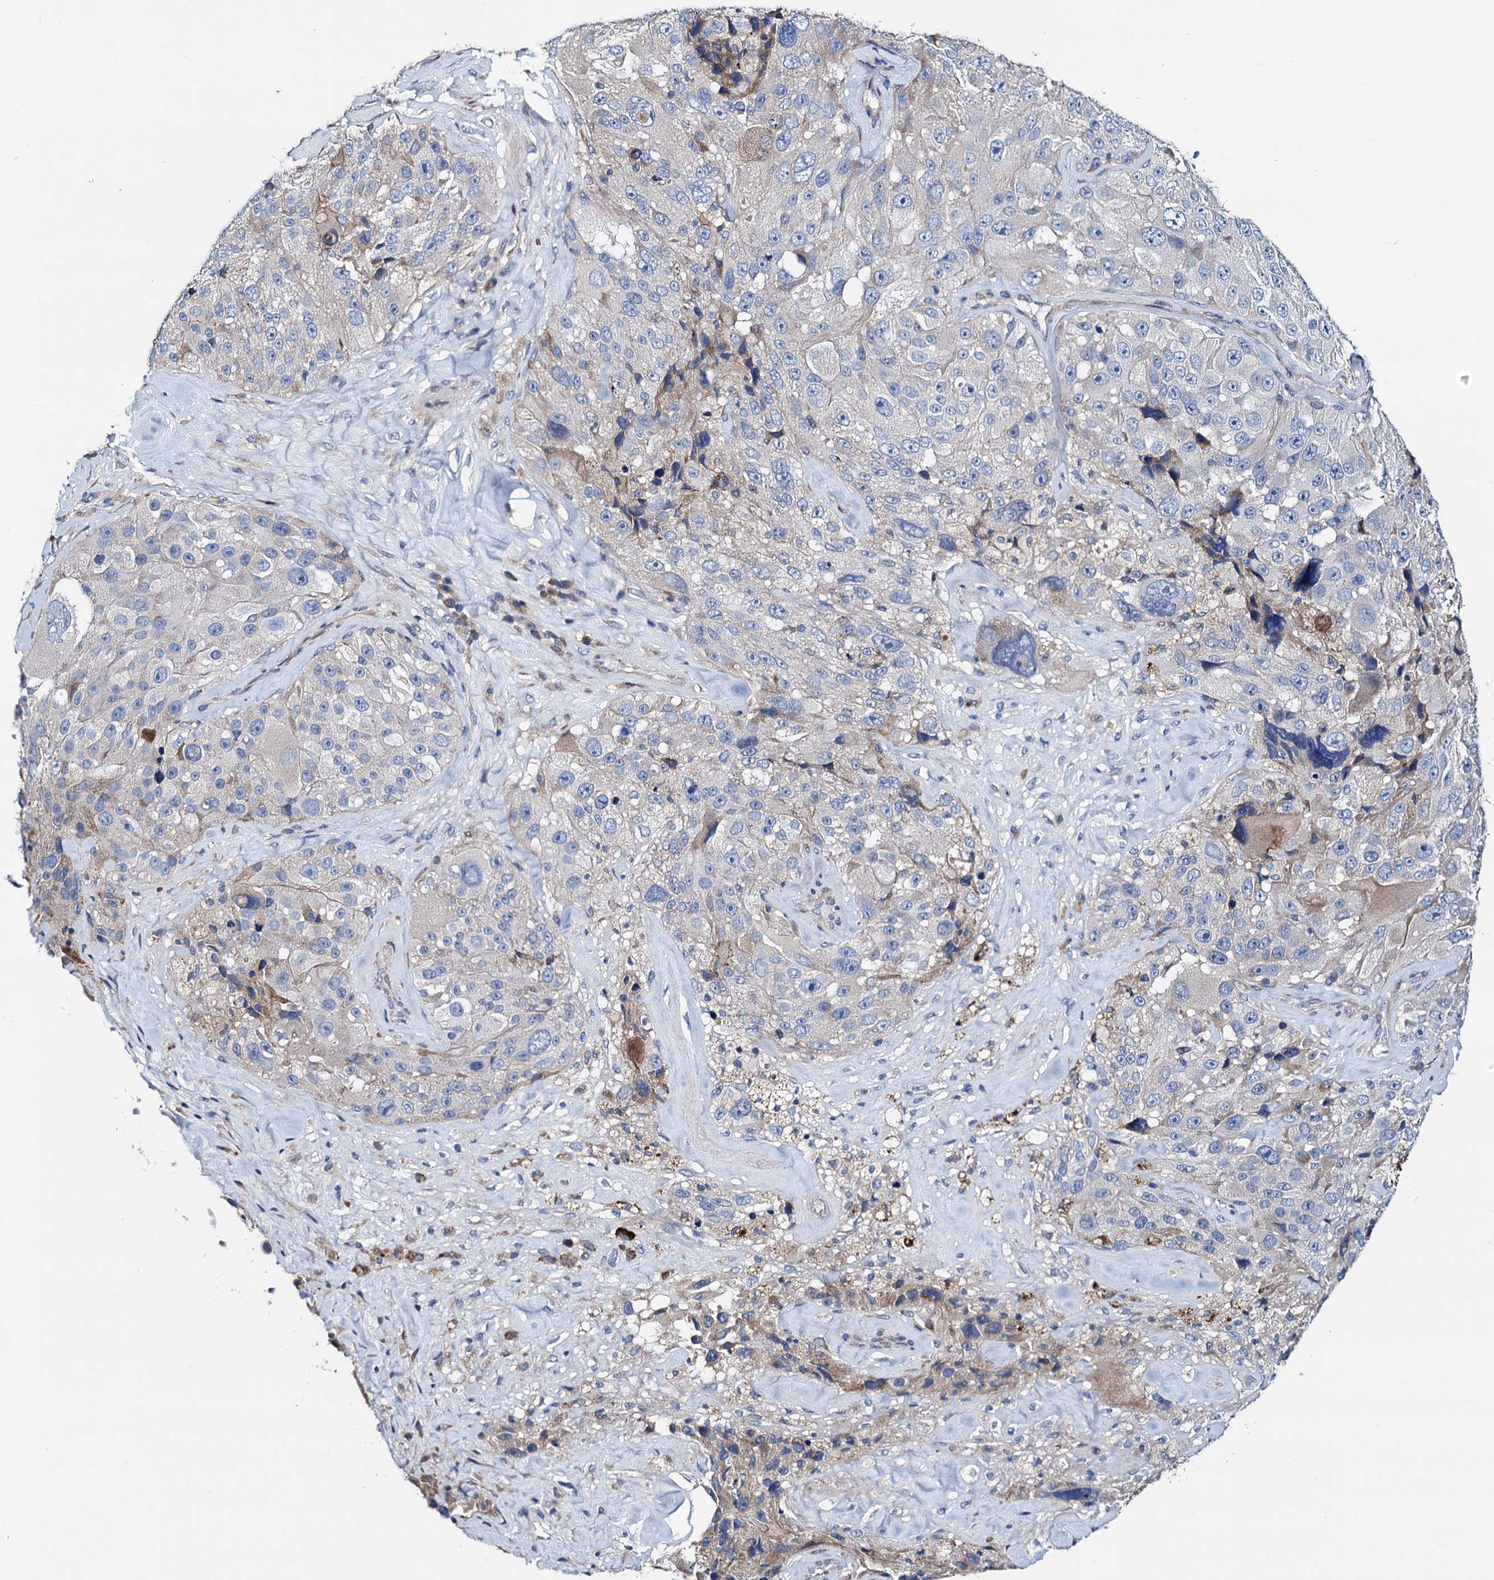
{"staining": {"intensity": "weak", "quantity": "<25%", "location": "cytoplasmic/membranous"}, "tissue": "melanoma", "cell_type": "Tumor cells", "image_type": "cancer", "snomed": [{"axis": "morphology", "description": "Malignant melanoma, Metastatic site"}, {"axis": "topography", "description": "Lymph node"}], "caption": "Immunohistochemical staining of human melanoma displays no significant positivity in tumor cells.", "gene": "GCOM1", "patient": {"sex": "male", "age": 62}}